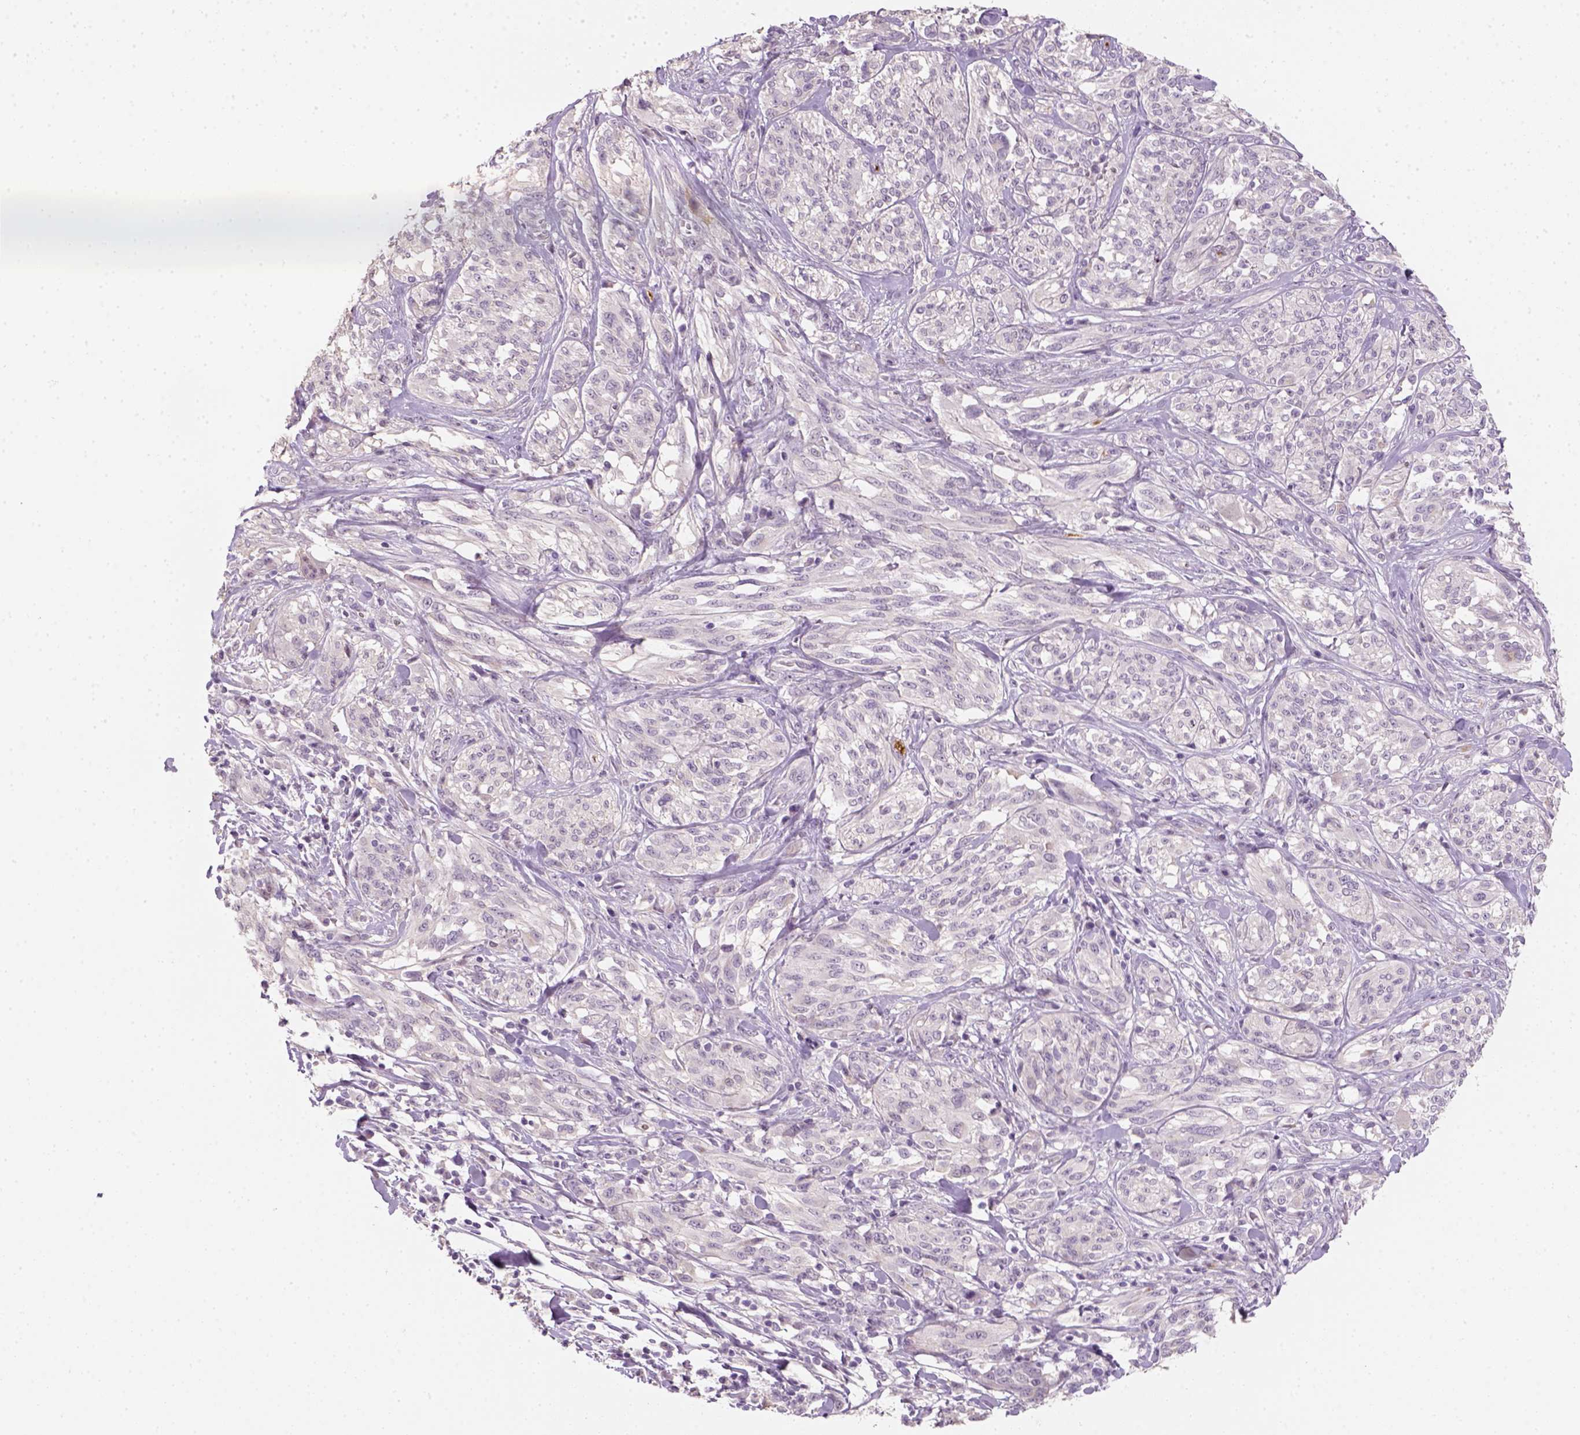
{"staining": {"intensity": "negative", "quantity": "none", "location": "none"}, "tissue": "melanoma", "cell_type": "Tumor cells", "image_type": "cancer", "snomed": [{"axis": "morphology", "description": "Malignant melanoma, NOS"}, {"axis": "topography", "description": "Skin"}], "caption": "DAB (3,3'-diaminobenzidine) immunohistochemical staining of melanoma displays no significant expression in tumor cells.", "gene": "FAM163B", "patient": {"sex": "female", "age": 91}}